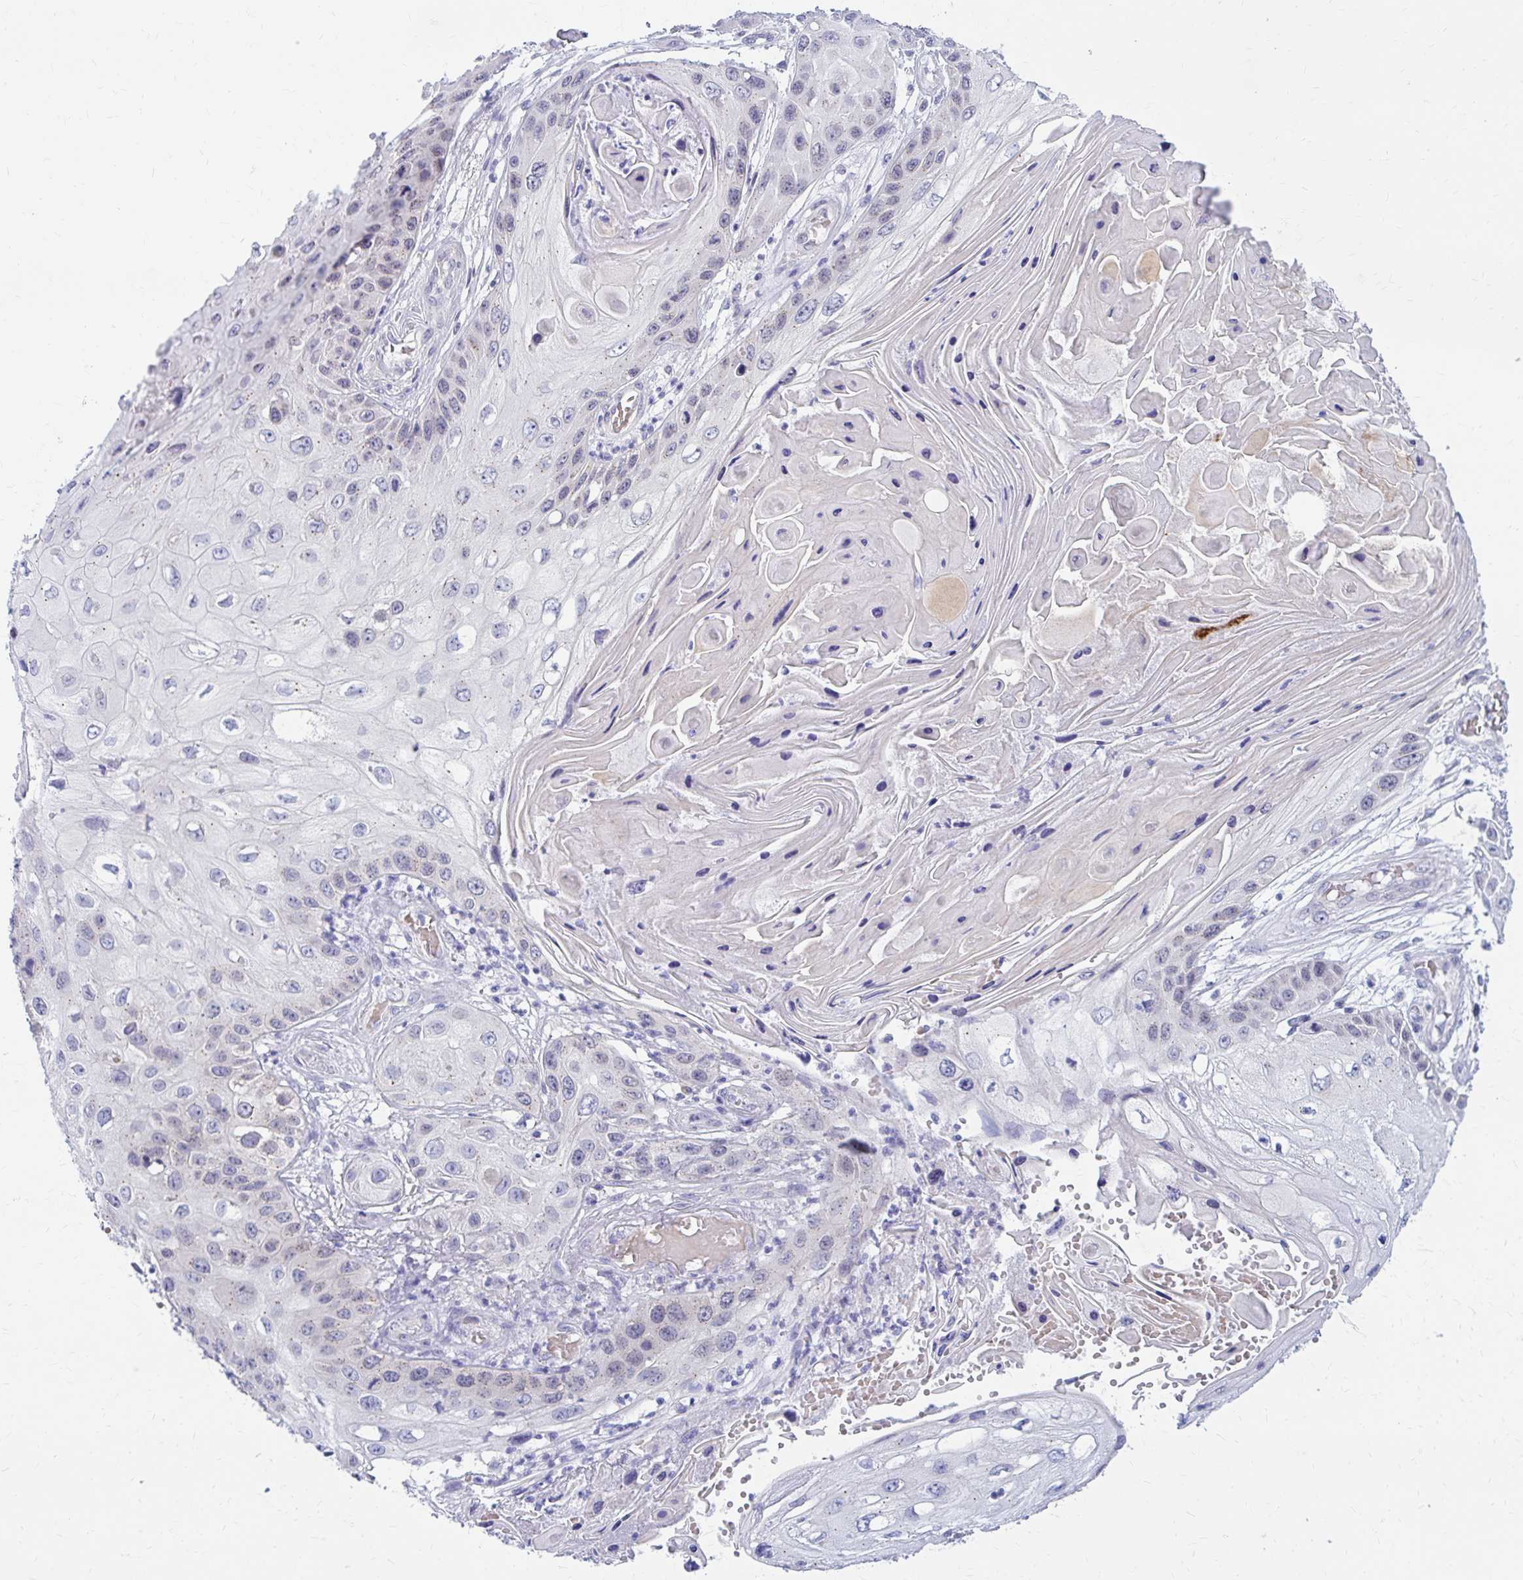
{"staining": {"intensity": "weak", "quantity": "<25%", "location": "nuclear"}, "tissue": "skin cancer", "cell_type": "Tumor cells", "image_type": "cancer", "snomed": [{"axis": "morphology", "description": "Squamous cell carcinoma, NOS"}, {"axis": "topography", "description": "Skin"}, {"axis": "topography", "description": "Vulva"}], "caption": "Immunohistochemistry (IHC) image of skin cancer stained for a protein (brown), which exhibits no staining in tumor cells.", "gene": "RADIL", "patient": {"sex": "female", "age": 44}}